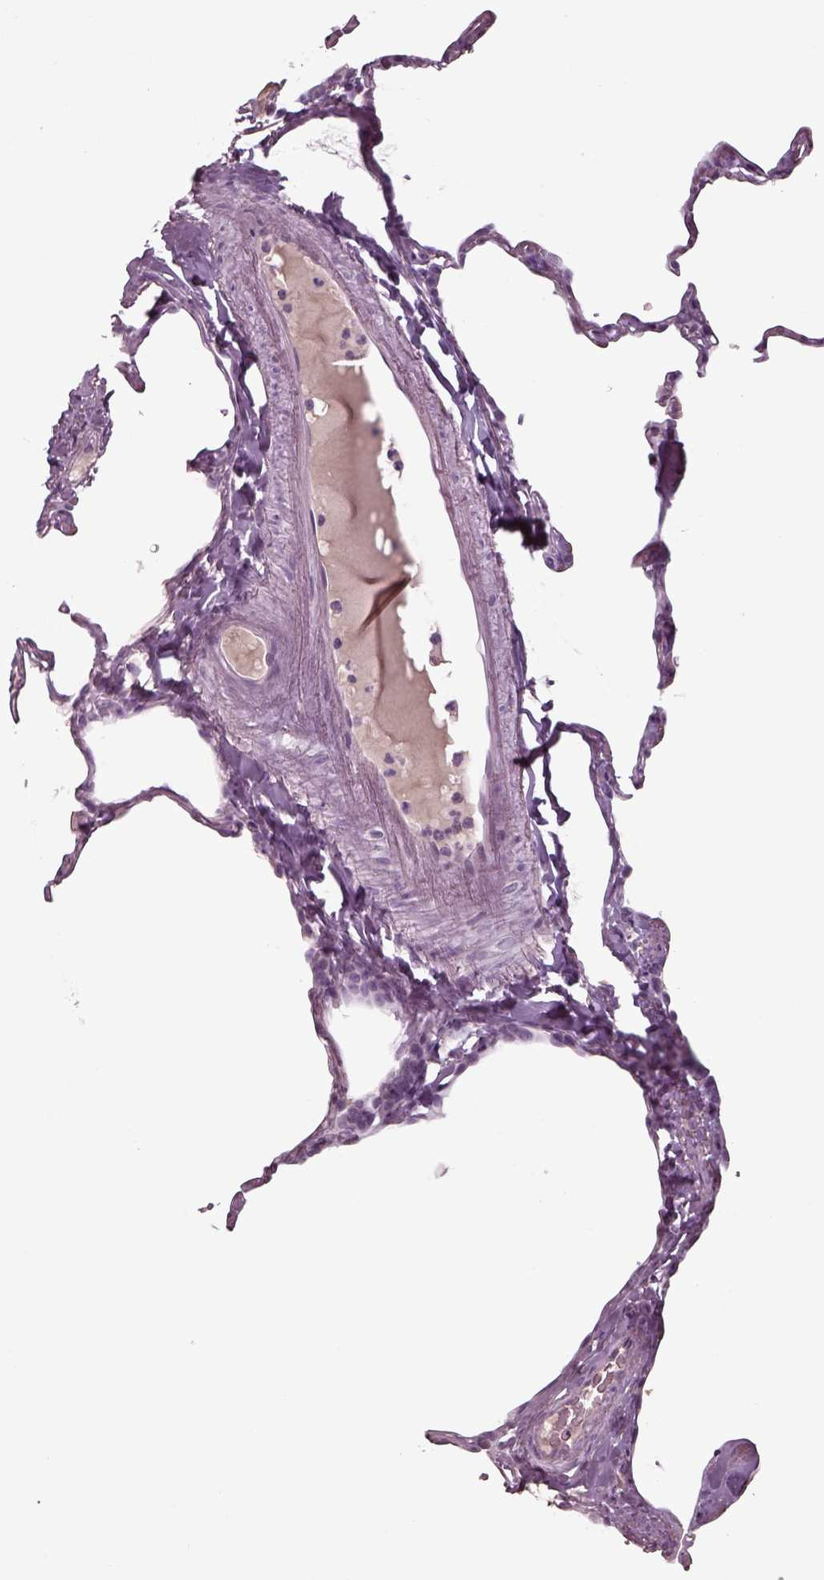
{"staining": {"intensity": "negative", "quantity": "none", "location": "none"}, "tissue": "lung", "cell_type": "Alveolar cells", "image_type": "normal", "snomed": [{"axis": "morphology", "description": "Normal tissue, NOS"}, {"axis": "topography", "description": "Lung"}], "caption": "Protein analysis of normal lung displays no significant staining in alveolar cells.", "gene": "SEPTIN14", "patient": {"sex": "male", "age": 65}}